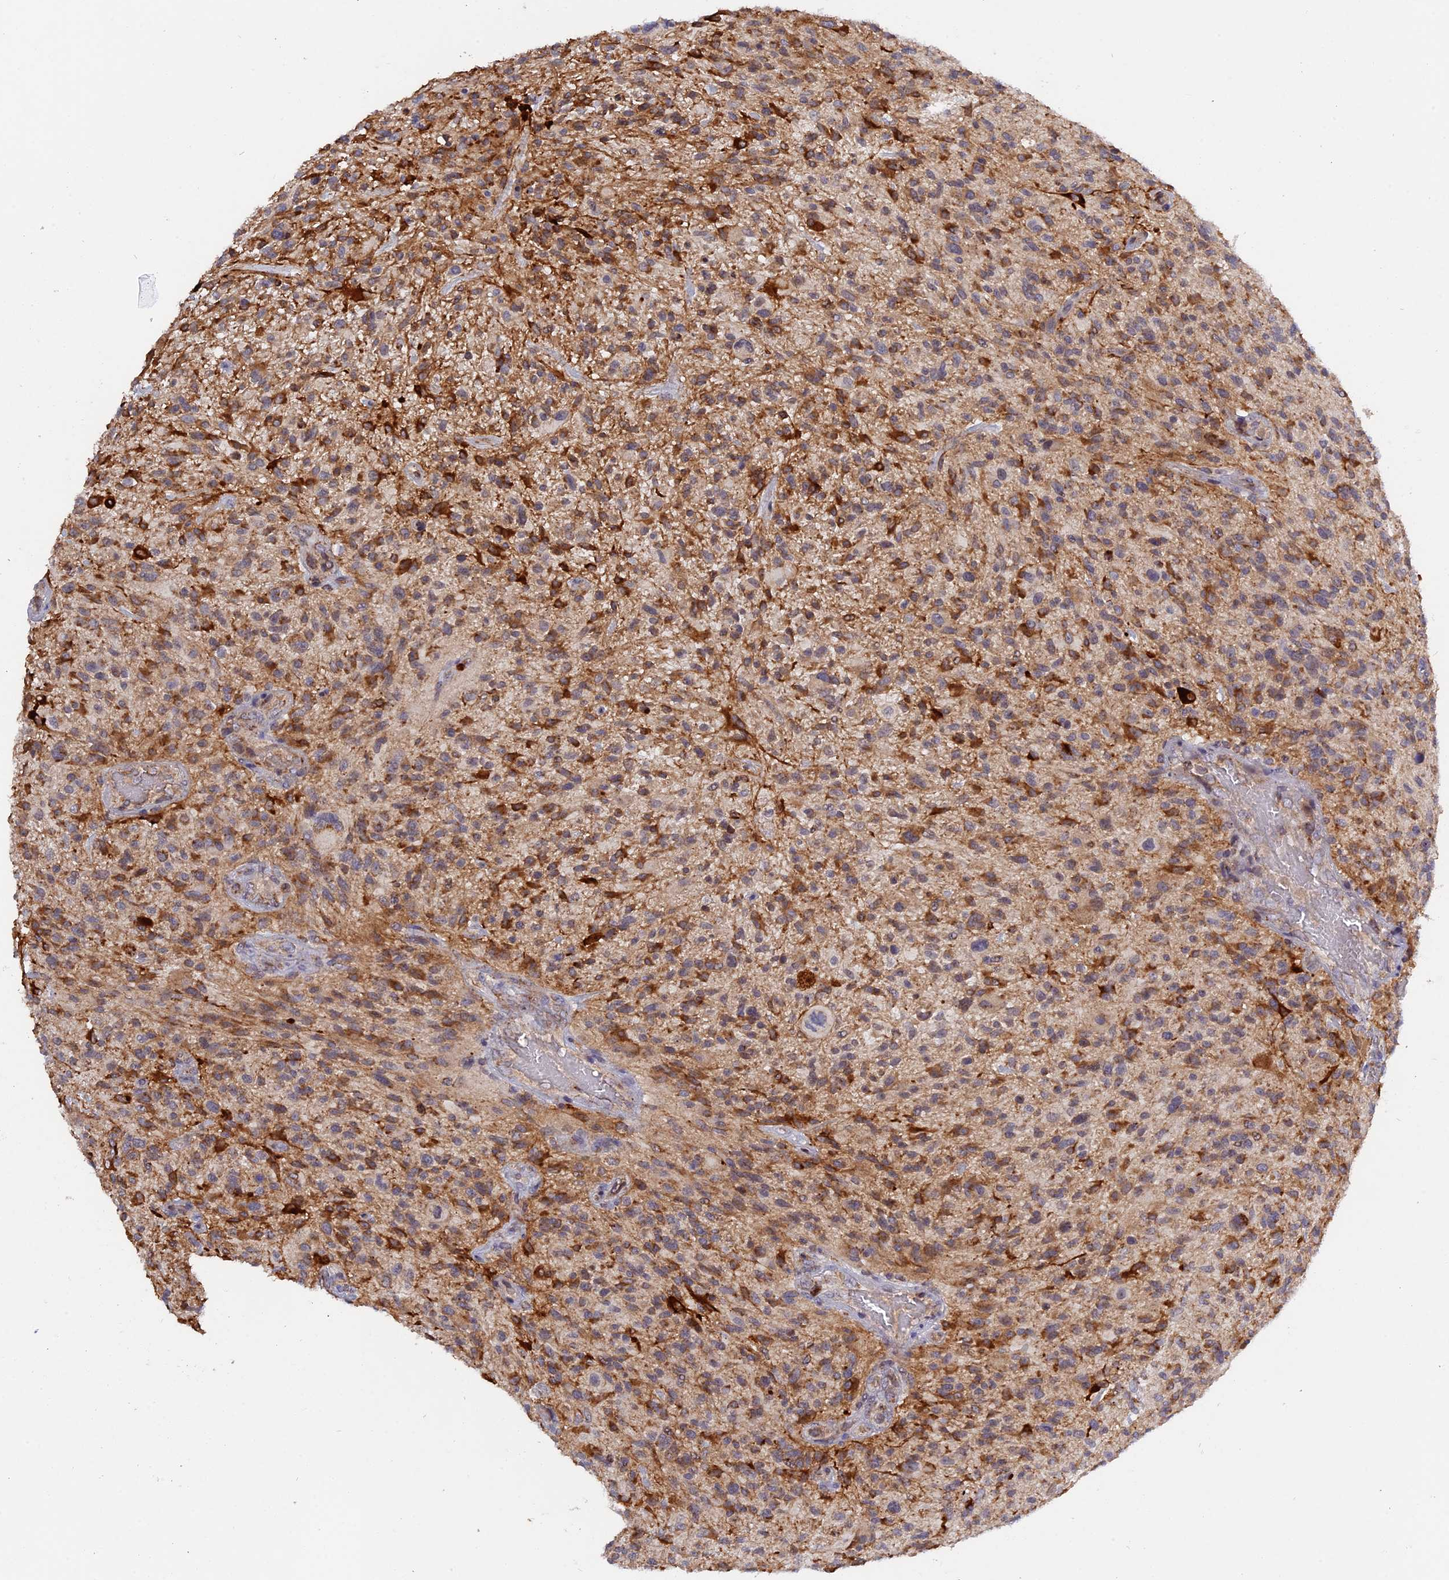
{"staining": {"intensity": "moderate", "quantity": "25%-75%", "location": "cytoplasmic/membranous"}, "tissue": "glioma", "cell_type": "Tumor cells", "image_type": "cancer", "snomed": [{"axis": "morphology", "description": "Glioma, malignant, High grade"}, {"axis": "topography", "description": "Brain"}], "caption": "Protein expression analysis of malignant glioma (high-grade) reveals moderate cytoplasmic/membranous positivity in about 25%-75% of tumor cells. (DAB = brown stain, brightfield microscopy at high magnification).", "gene": "MPV17L", "patient": {"sex": "male", "age": 47}}